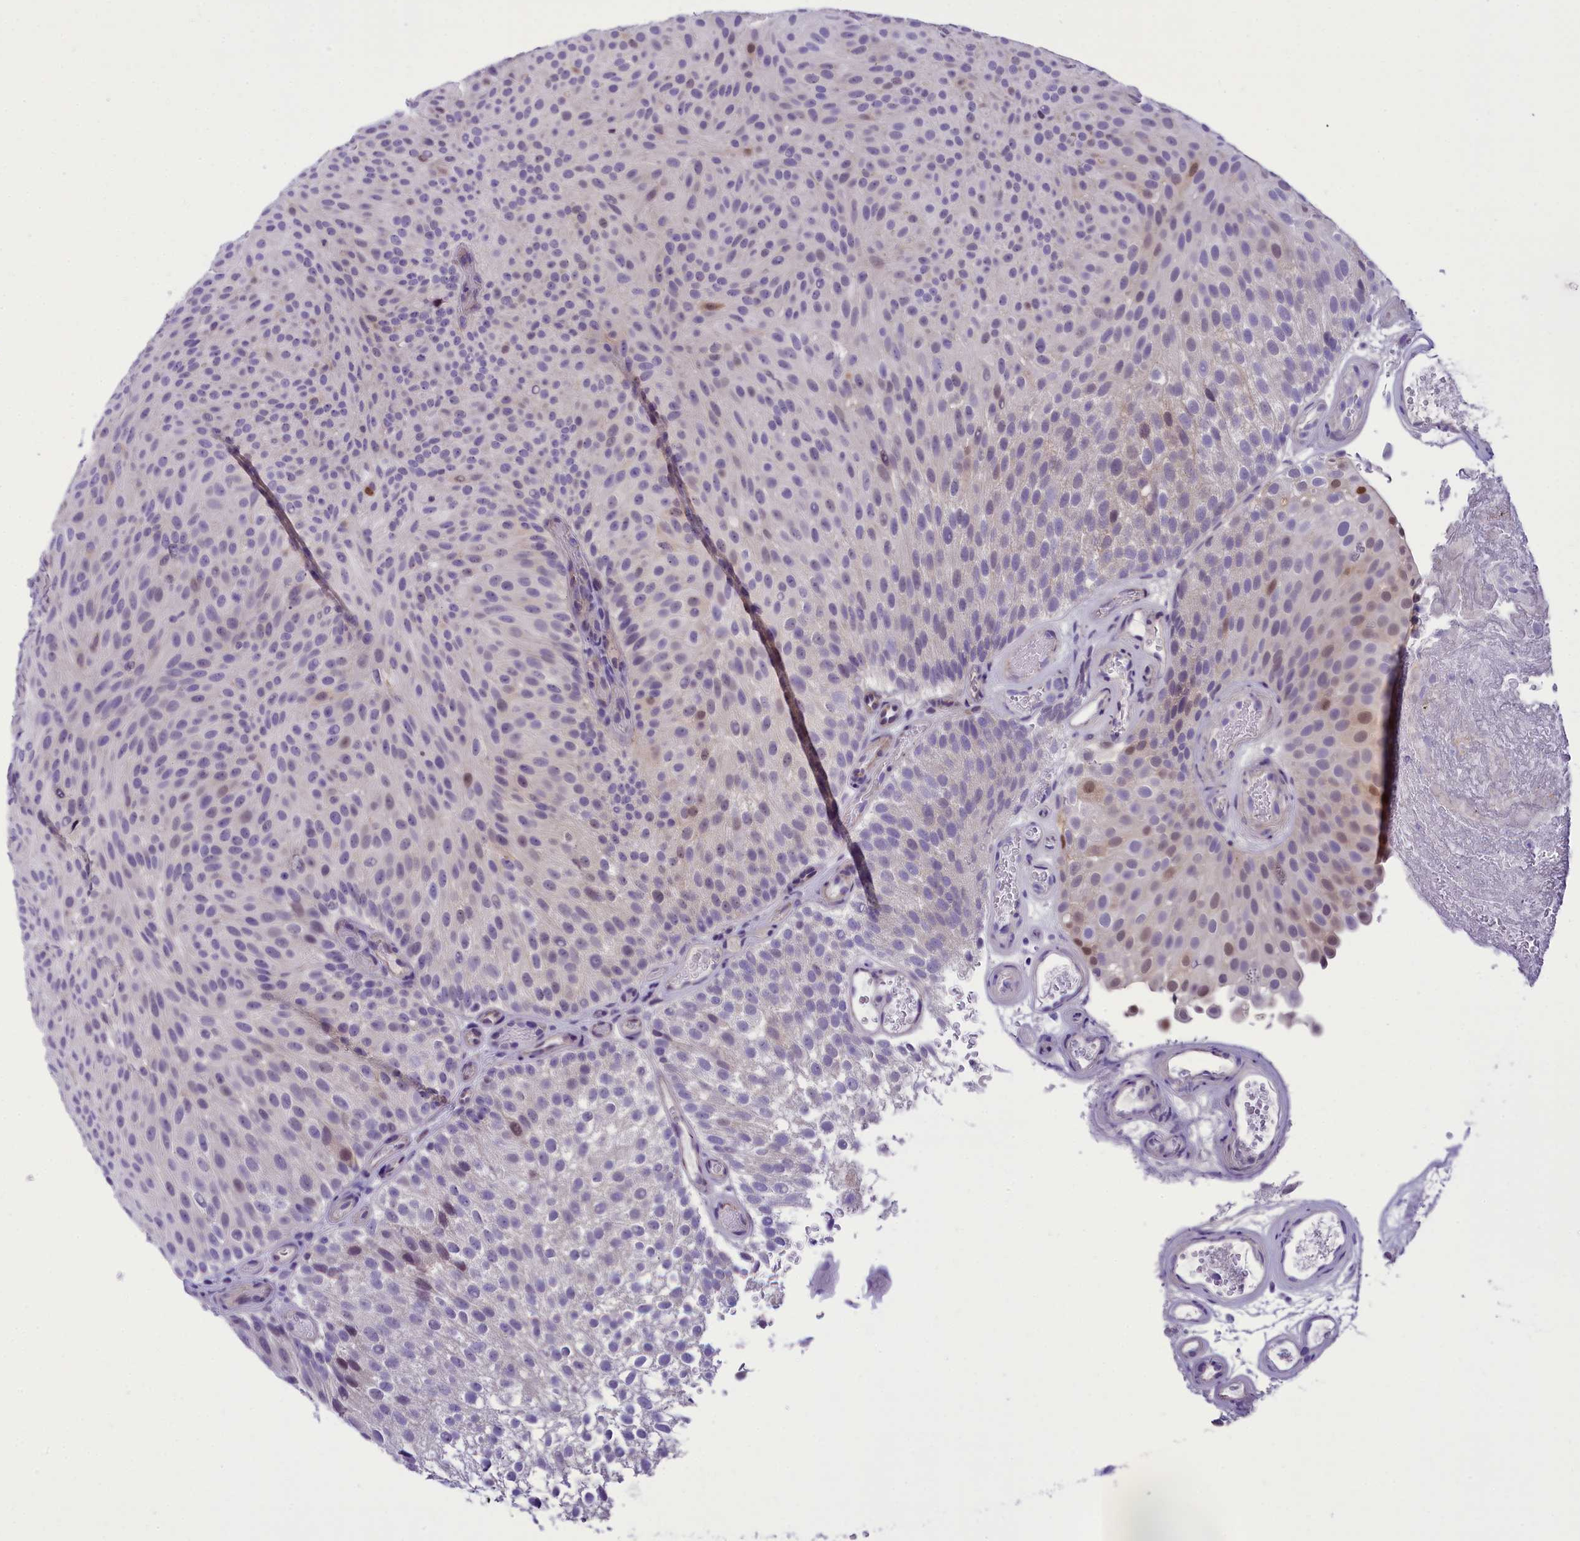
{"staining": {"intensity": "weak", "quantity": "<25%", "location": "nuclear"}, "tissue": "urothelial cancer", "cell_type": "Tumor cells", "image_type": "cancer", "snomed": [{"axis": "morphology", "description": "Urothelial carcinoma, Low grade"}, {"axis": "topography", "description": "Urinary bladder"}], "caption": "An image of human urothelial cancer is negative for staining in tumor cells.", "gene": "PRR15", "patient": {"sex": "male", "age": 78}}